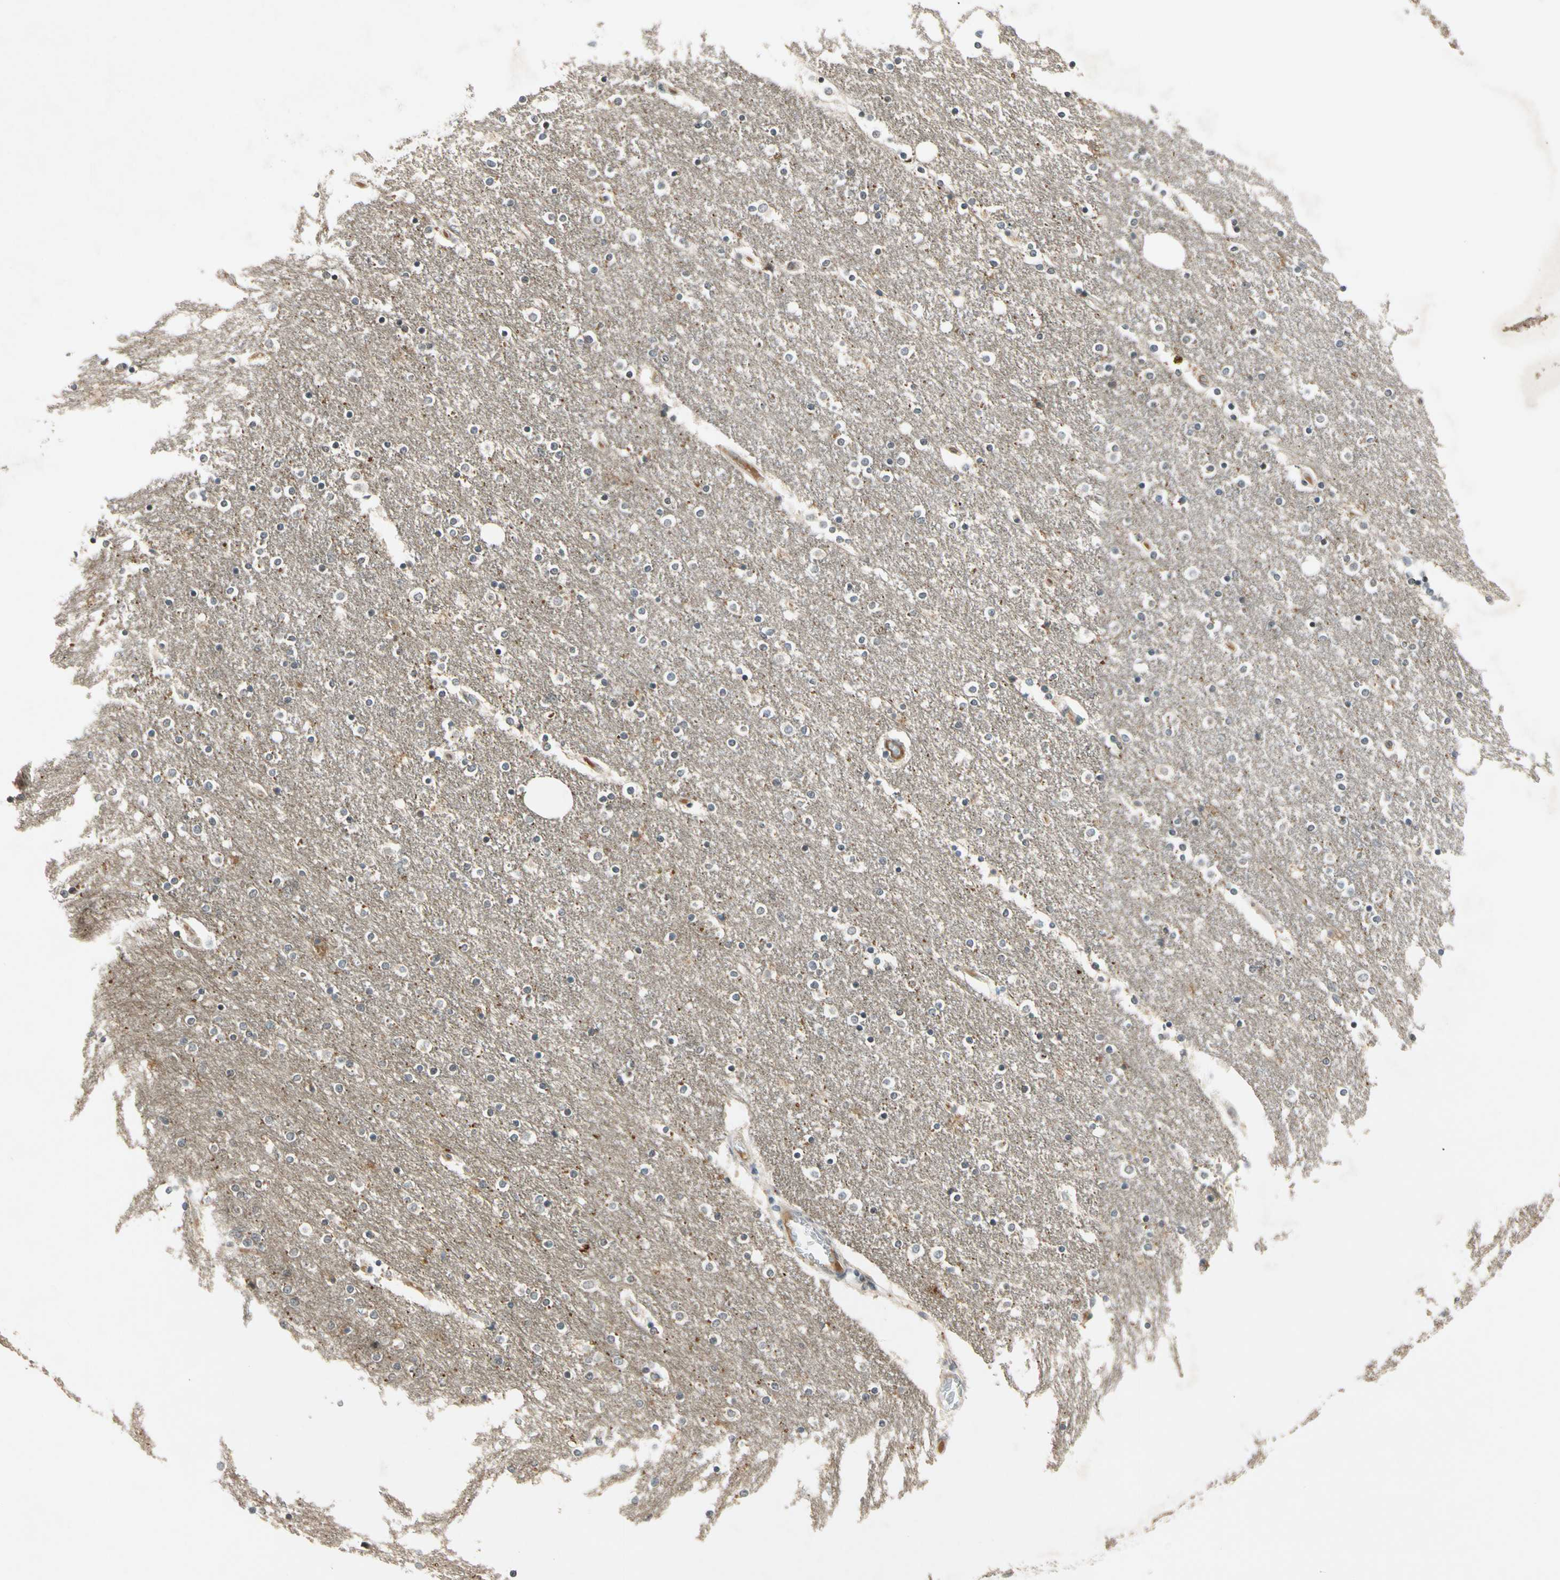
{"staining": {"intensity": "negative", "quantity": "none", "location": "none"}, "tissue": "caudate", "cell_type": "Glial cells", "image_type": "normal", "snomed": [{"axis": "morphology", "description": "Normal tissue, NOS"}, {"axis": "topography", "description": "Lateral ventricle wall"}], "caption": "Human caudate stained for a protein using immunohistochemistry exhibits no staining in glial cells.", "gene": "RIOX2", "patient": {"sex": "female", "age": 54}}